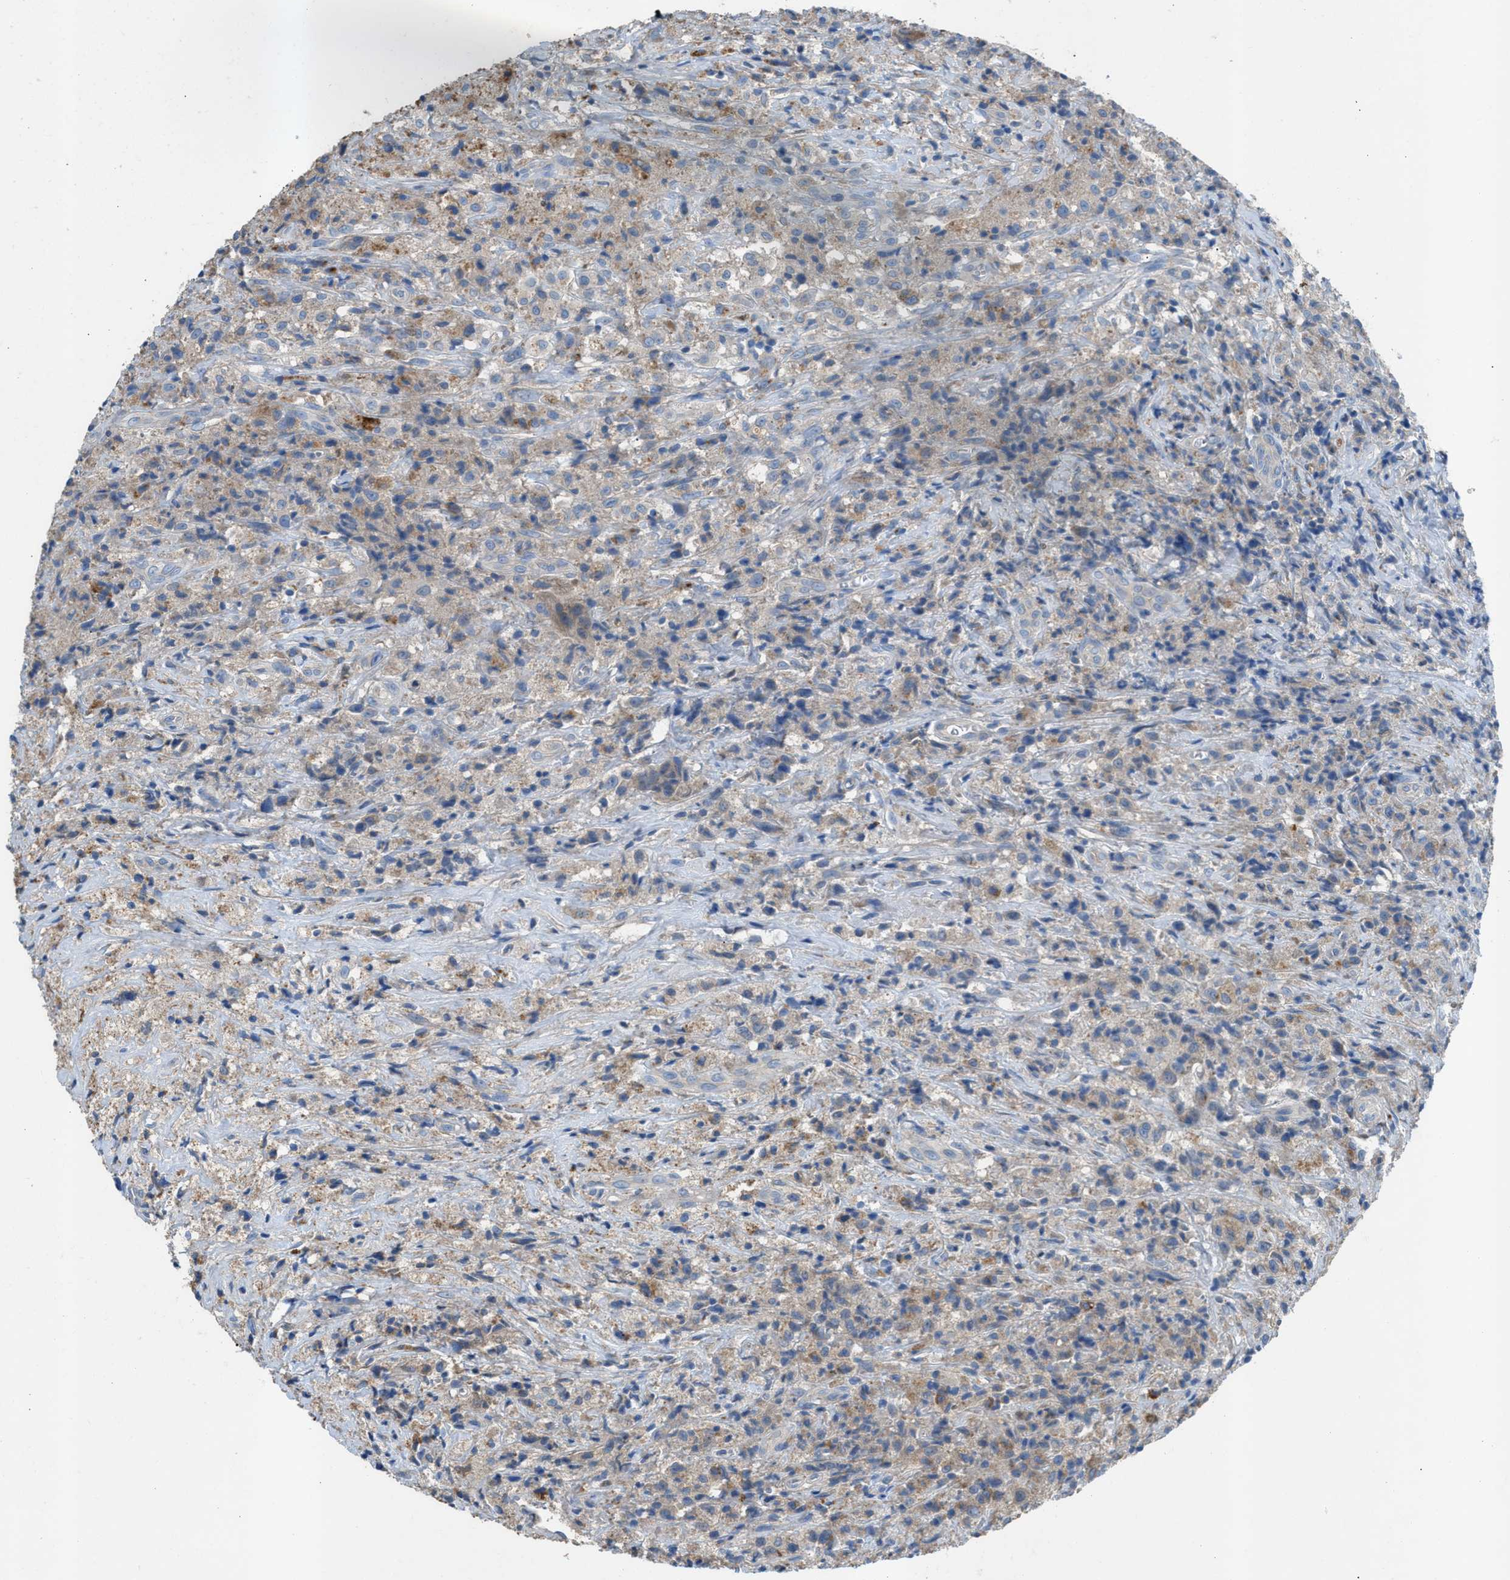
{"staining": {"intensity": "weak", "quantity": "<25%", "location": "cytoplasmic/membranous"}, "tissue": "testis cancer", "cell_type": "Tumor cells", "image_type": "cancer", "snomed": [{"axis": "morphology", "description": "Carcinoma, Embryonal, NOS"}, {"axis": "topography", "description": "Testis"}], "caption": "Tumor cells are negative for brown protein staining in testis cancer (embryonal carcinoma).", "gene": "AOAH", "patient": {"sex": "male", "age": 2}}